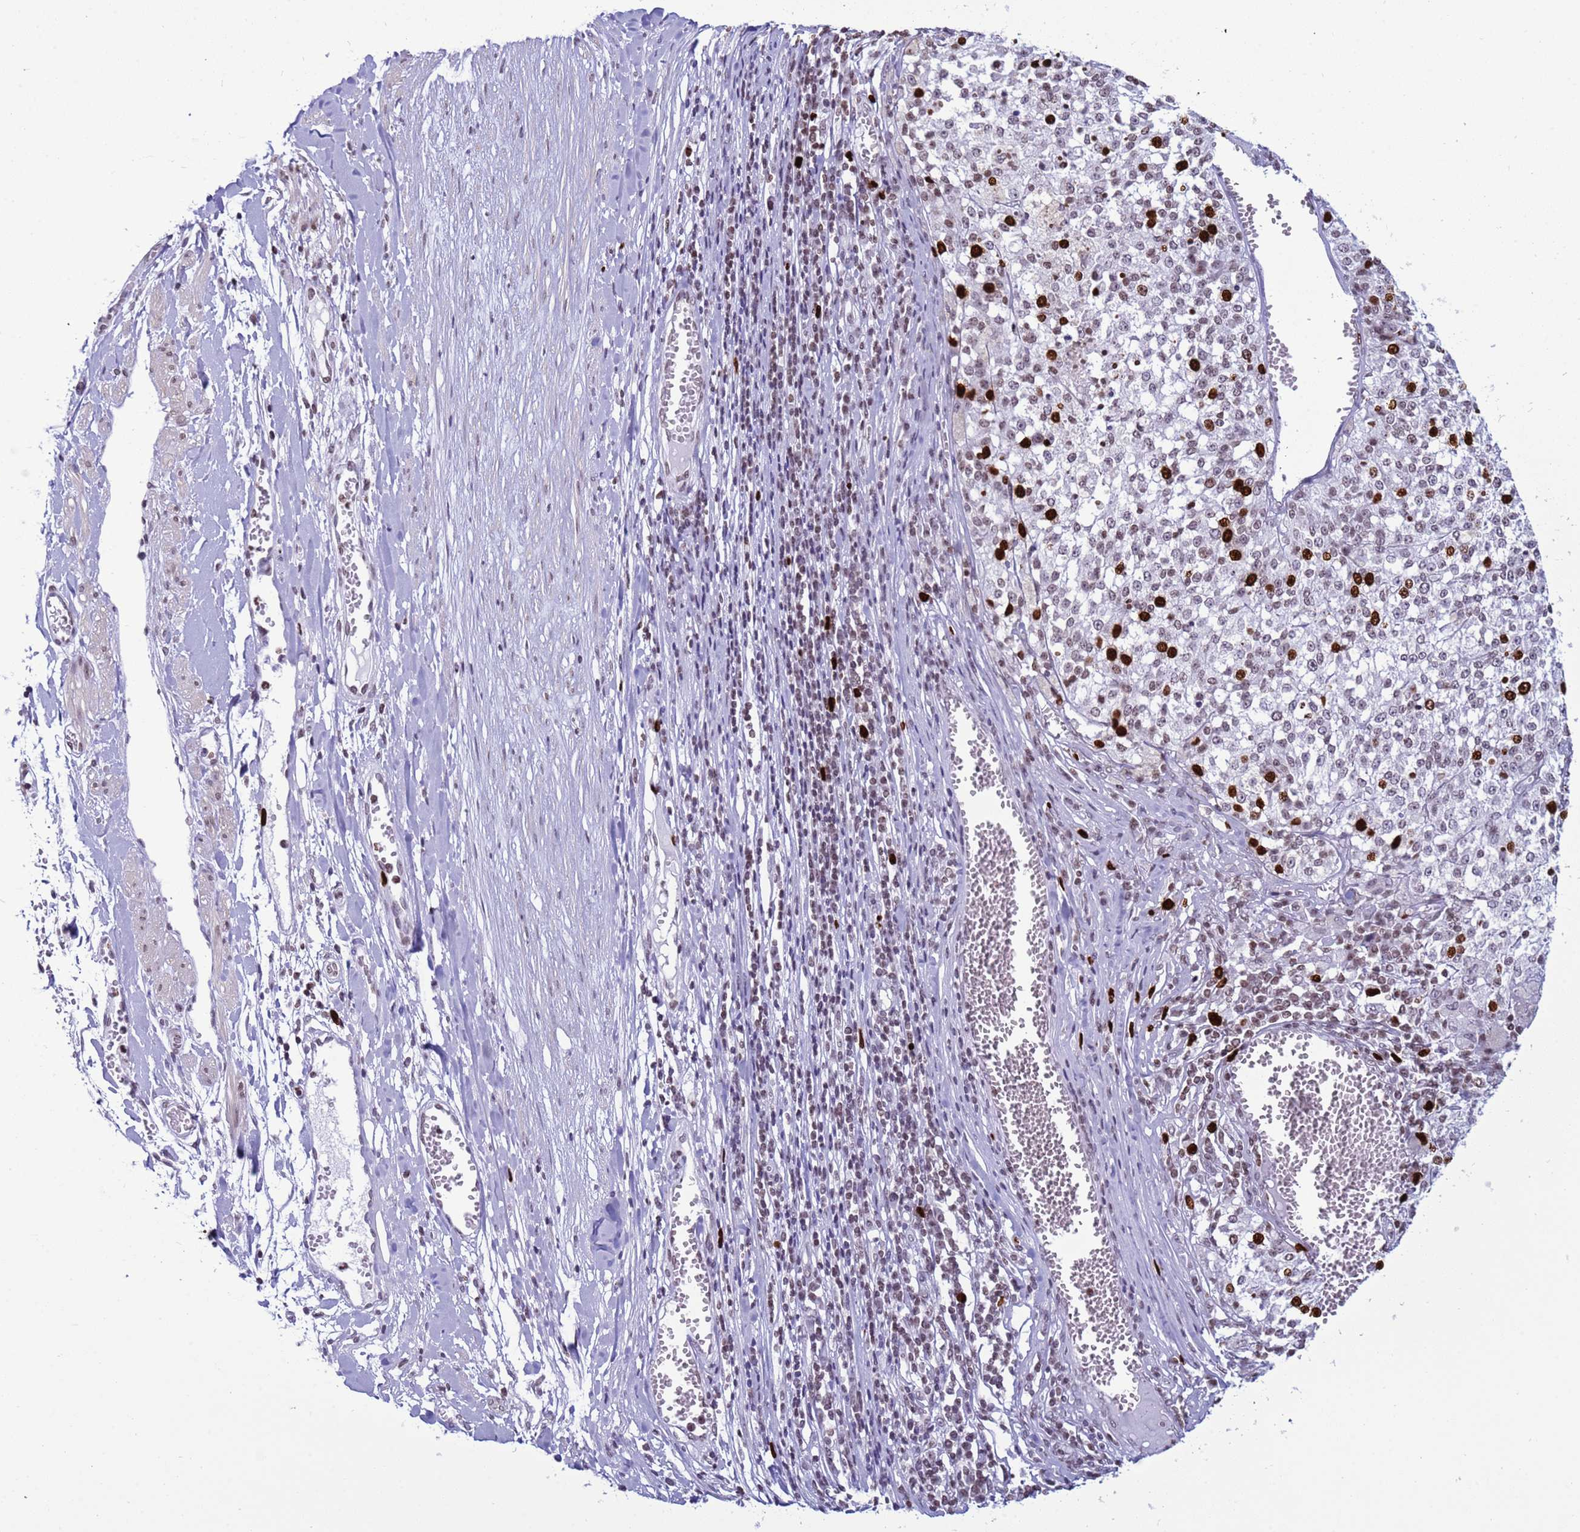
{"staining": {"intensity": "strong", "quantity": "25%-75%", "location": "nuclear"}, "tissue": "melanoma", "cell_type": "Tumor cells", "image_type": "cancer", "snomed": [{"axis": "morphology", "description": "Malignant melanoma, NOS"}, {"axis": "topography", "description": "Skin"}], "caption": "A high amount of strong nuclear expression is appreciated in approximately 25%-75% of tumor cells in malignant melanoma tissue.", "gene": "H4C8", "patient": {"sex": "female", "age": 64}}